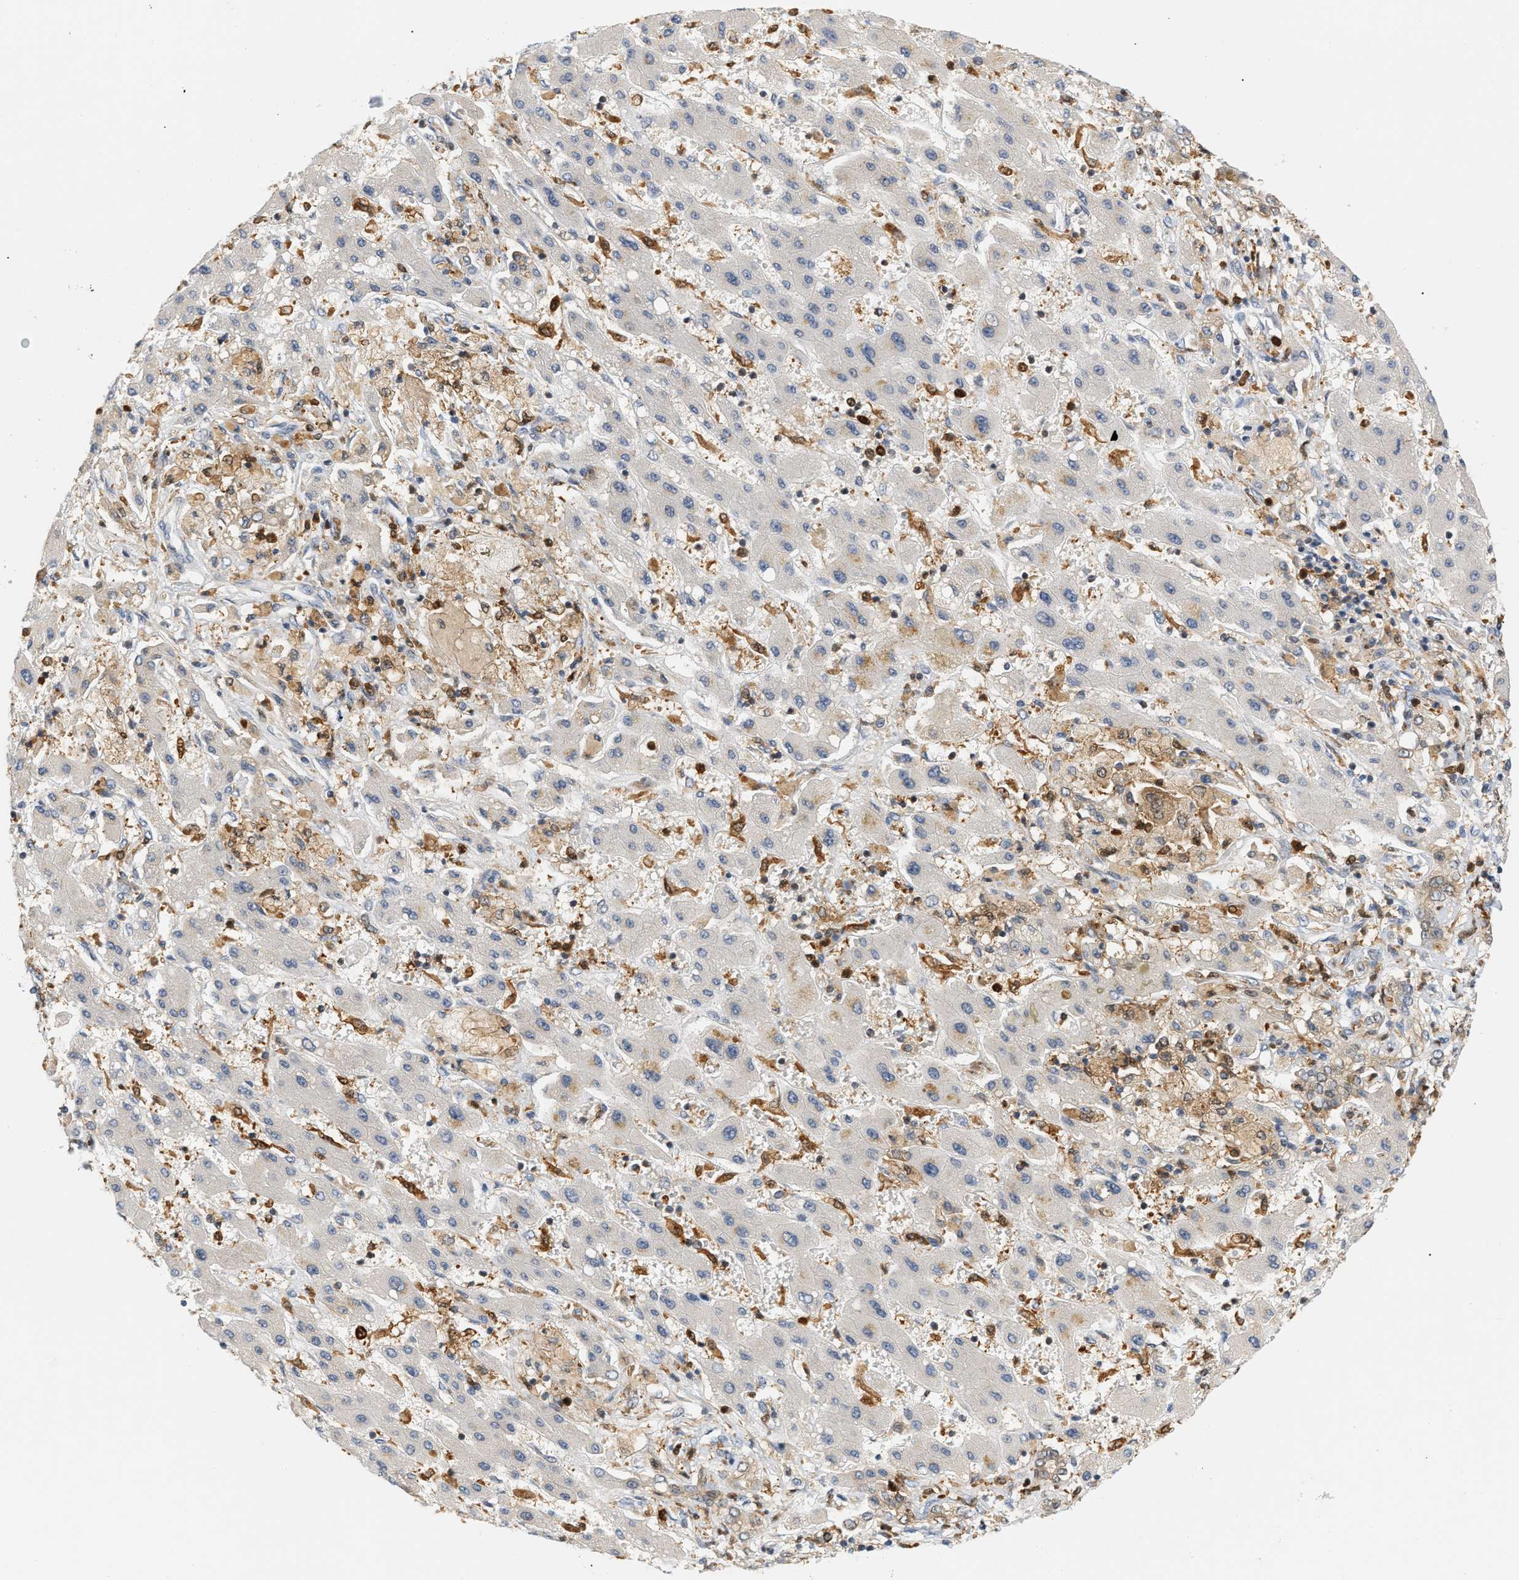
{"staining": {"intensity": "weak", "quantity": "<25%", "location": "cytoplasmic/membranous"}, "tissue": "liver cancer", "cell_type": "Tumor cells", "image_type": "cancer", "snomed": [{"axis": "morphology", "description": "Cholangiocarcinoma"}, {"axis": "topography", "description": "Liver"}], "caption": "High power microscopy photomicrograph of an IHC histopathology image of liver cancer (cholangiocarcinoma), revealing no significant expression in tumor cells. (DAB IHC, high magnification).", "gene": "PYCARD", "patient": {"sex": "male", "age": 50}}